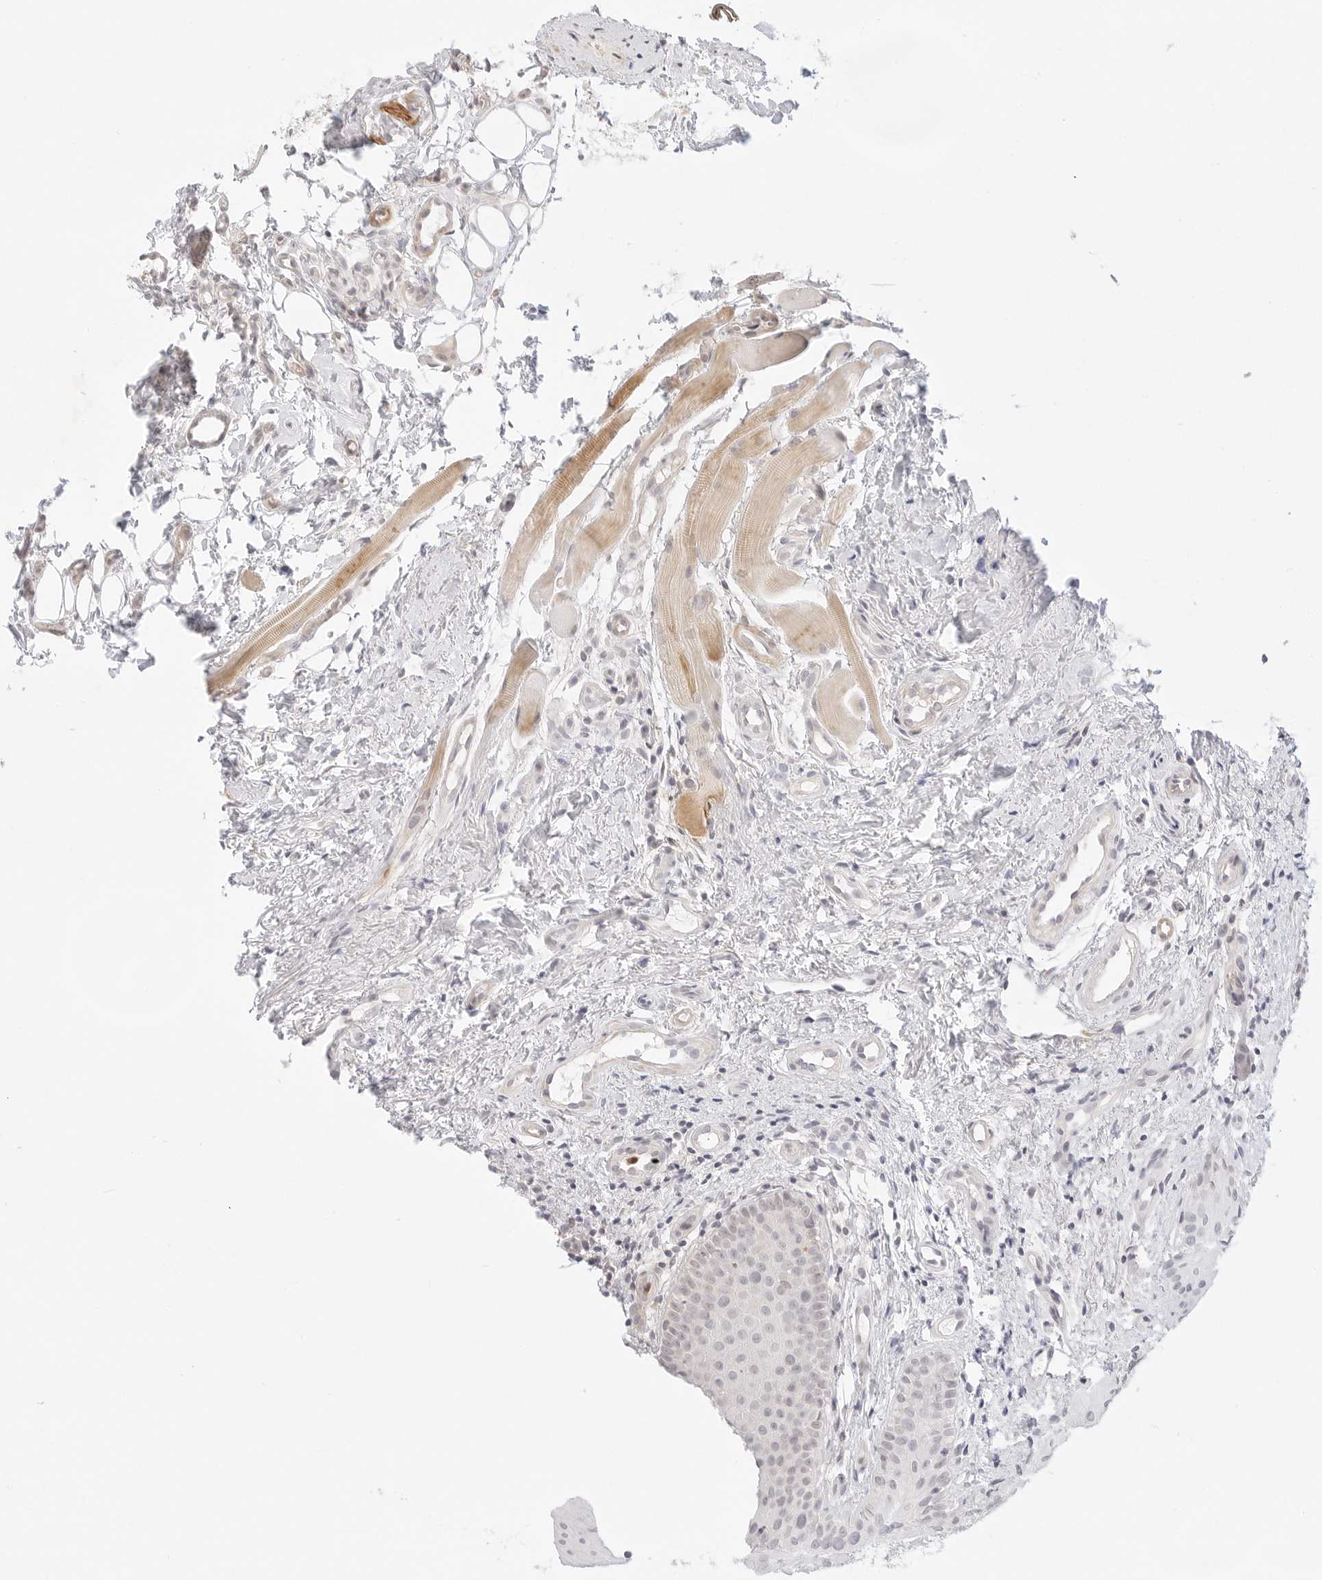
{"staining": {"intensity": "negative", "quantity": "none", "location": "none"}, "tissue": "oral mucosa", "cell_type": "Squamous epithelial cells", "image_type": "normal", "snomed": [{"axis": "morphology", "description": "Normal tissue, NOS"}, {"axis": "topography", "description": "Oral tissue"}], "caption": "This is an immunohistochemistry micrograph of unremarkable oral mucosa. There is no staining in squamous epithelial cells.", "gene": "GNAS", "patient": {"sex": "male", "age": 60}}